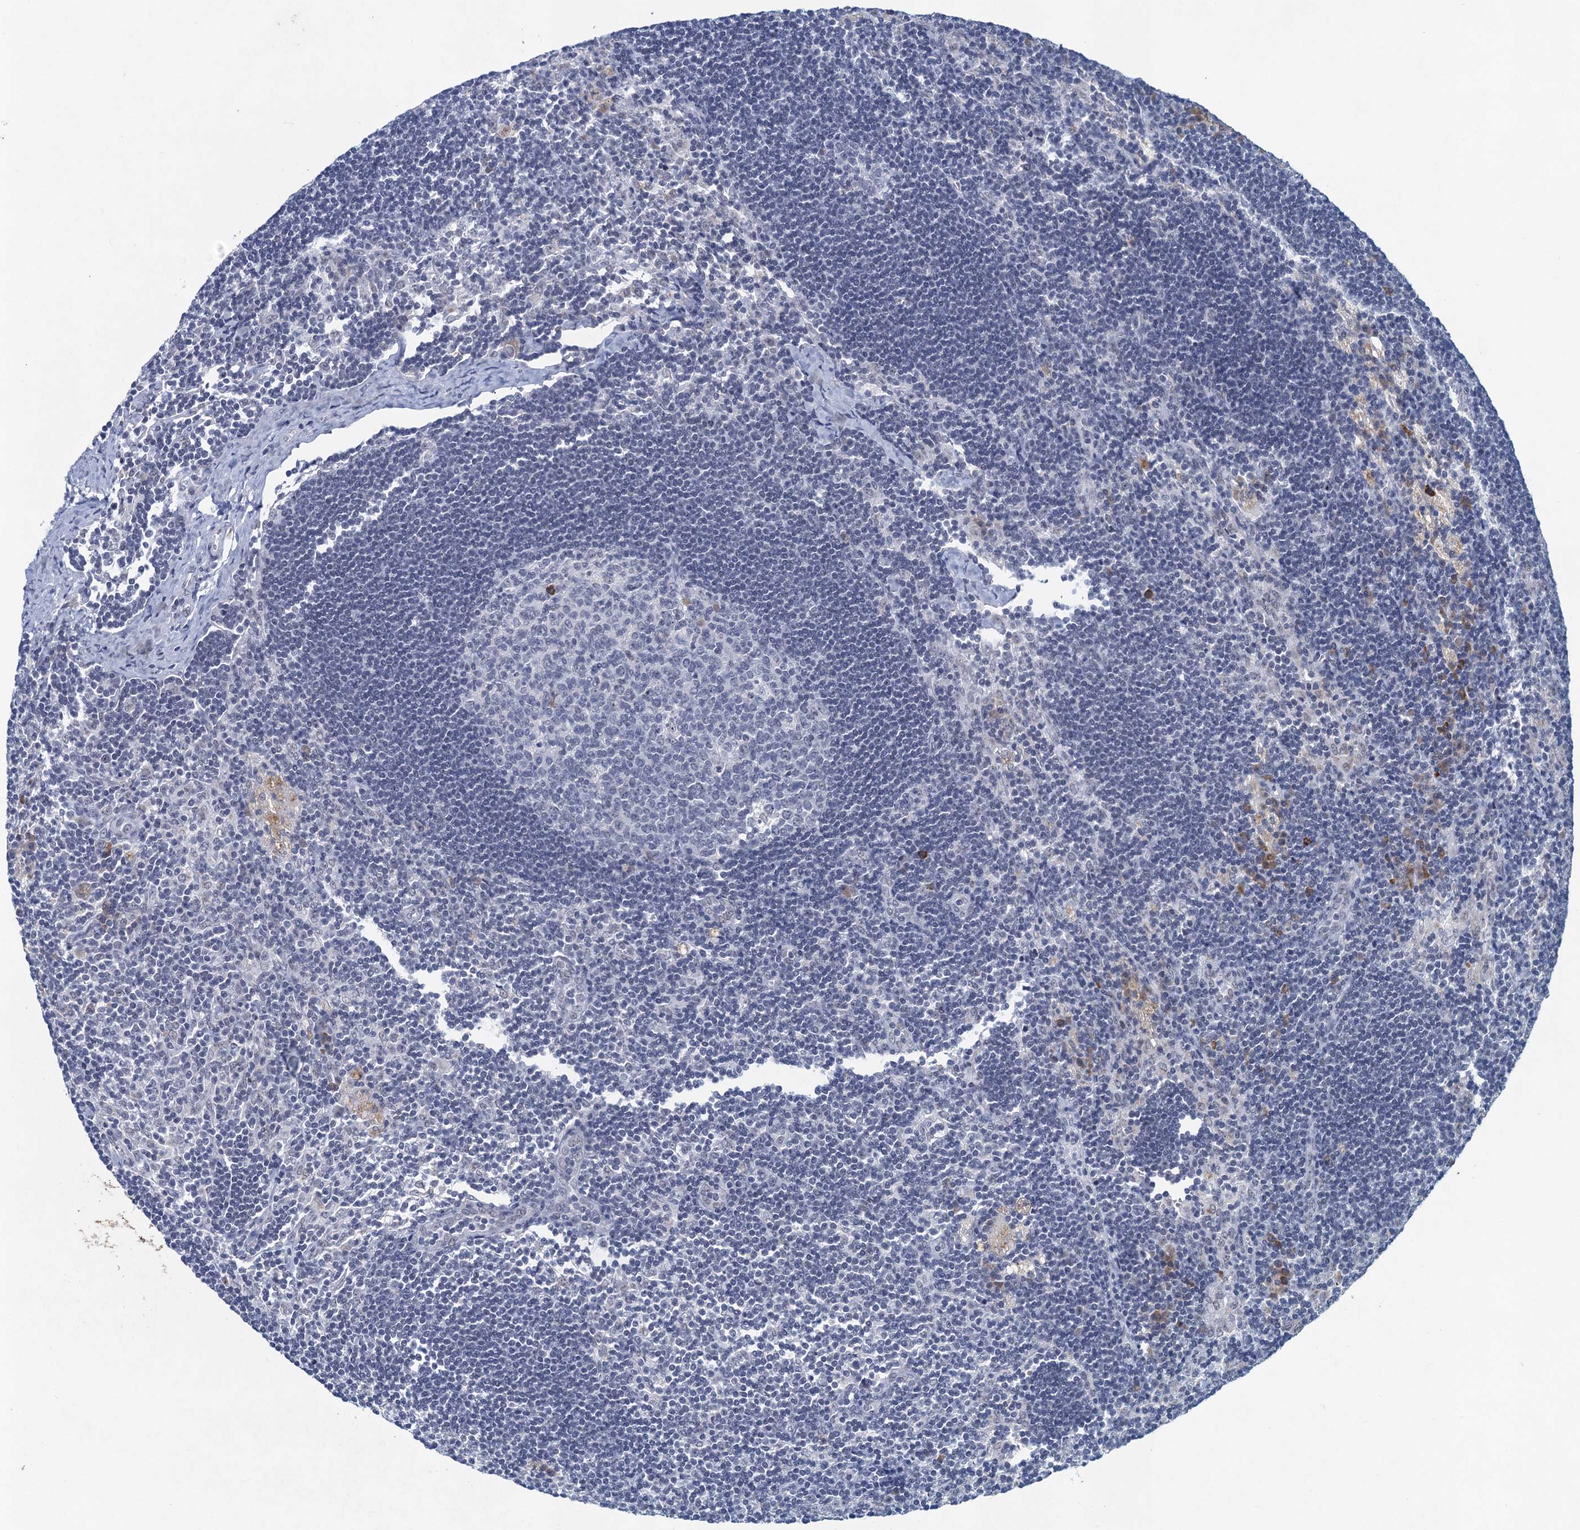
{"staining": {"intensity": "negative", "quantity": "none", "location": "none"}, "tissue": "lymph node", "cell_type": "Germinal center cells", "image_type": "normal", "snomed": [{"axis": "morphology", "description": "Normal tissue, NOS"}, {"axis": "topography", "description": "Lymph node"}], "caption": "A histopathology image of human lymph node is negative for staining in germinal center cells. The staining is performed using DAB brown chromogen with nuclei counter-stained in using hematoxylin.", "gene": "ENSG00000230707", "patient": {"sex": "male", "age": 24}}